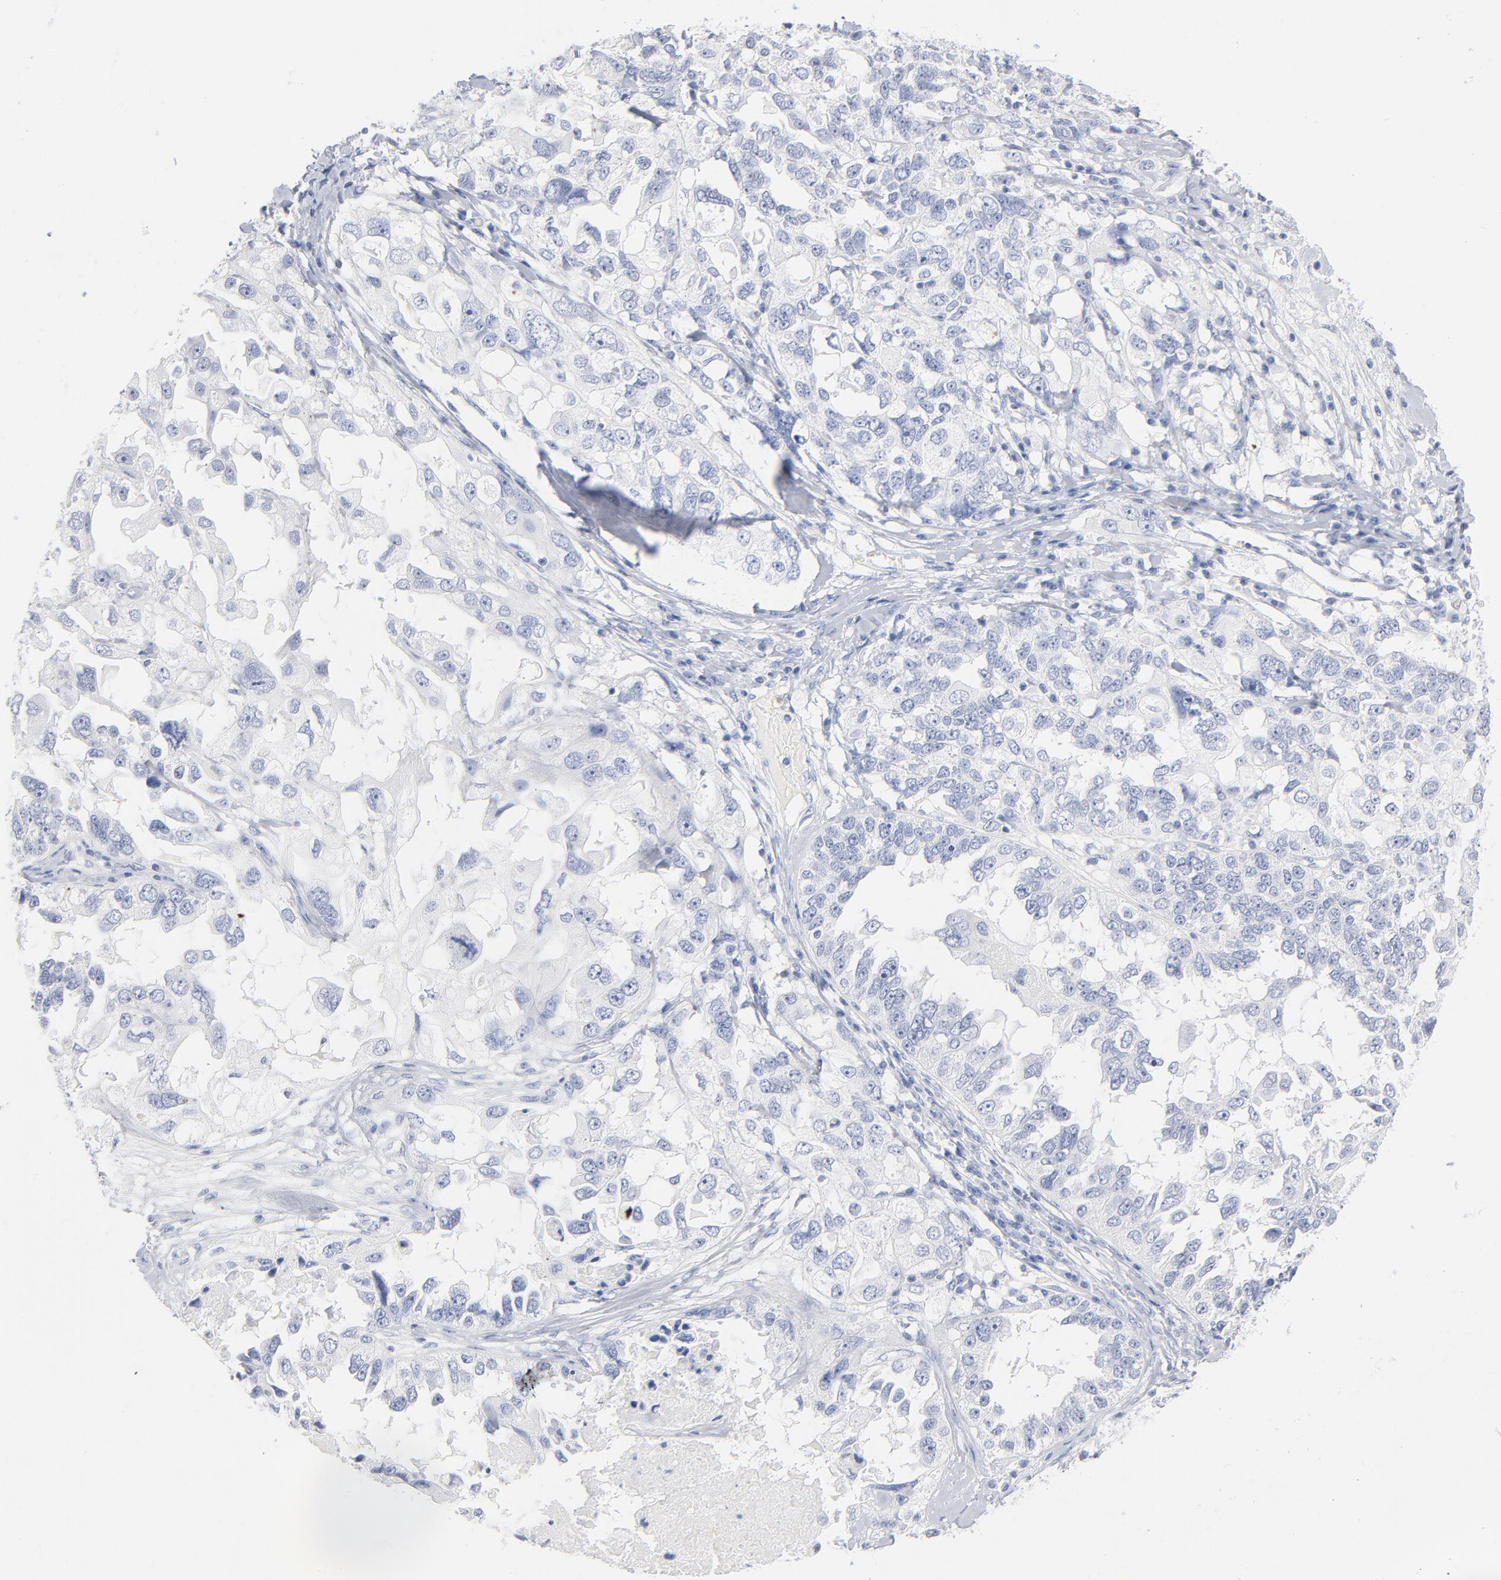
{"staining": {"intensity": "negative", "quantity": "none", "location": "none"}, "tissue": "ovarian cancer", "cell_type": "Tumor cells", "image_type": "cancer", "snomed": [{"axis": "morphology", "description": "Cystadenocarcinoma, serous, NOS"}, {"axis": "topography", "description": "Ovary"}], "caption": "An immunohistochemistry (IHC) image of serous cystadenocarcinoma (ovarian) is shown. There is no staining in tumor cells of serous cystadenocarcinoma (ovarian). (DAB (3,3'-diaminobenzidine) immunohistochemistry (IHC) with hematoxylin counter stain).", "gene": "AGTR1", "patient": {"sex": "female", "age": 82}}